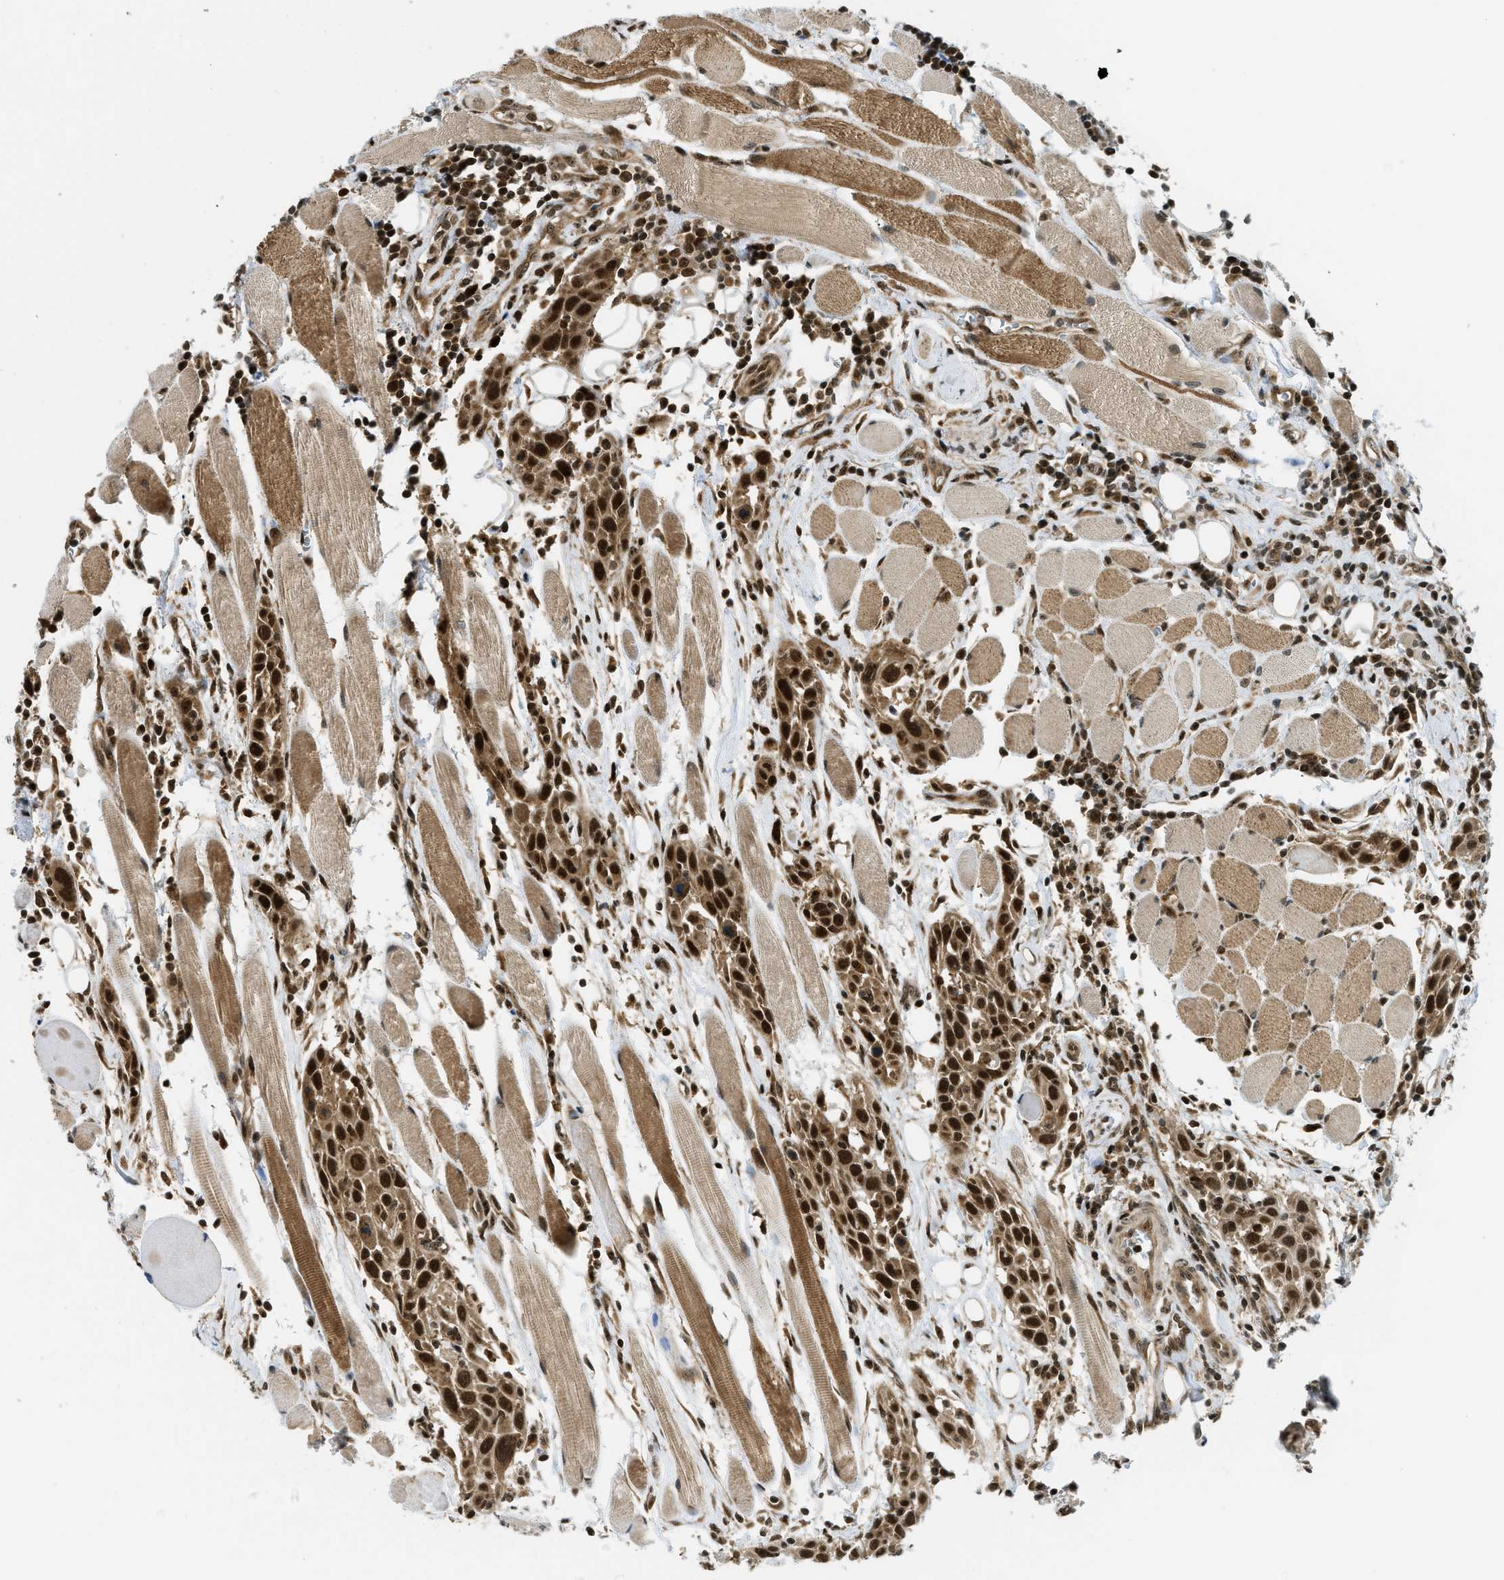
{"staining": {"intensity": "strong", "quantity": ">75%", "location": "cytoplasmic/membranous,nuclear"}, "tissue": "head and neck cancer", "cell_type": "Tumor cells", "image_type": "cancer", "snomed": [{"axis": "morphology", "description": "Squamous cell carcinoma, NOS"}, {"axis": "topography", "description": "Oral tissue"}, {"axis": "topography", "description": "Head-Neck"}], "caption": "Head and neck cancer tissue displays strong cytoplasmic/membranous and nuclear positivity in approximately >75% of tumor cells", "gene": "TACC1", "patient": {"sex": "female", "age": 50}}